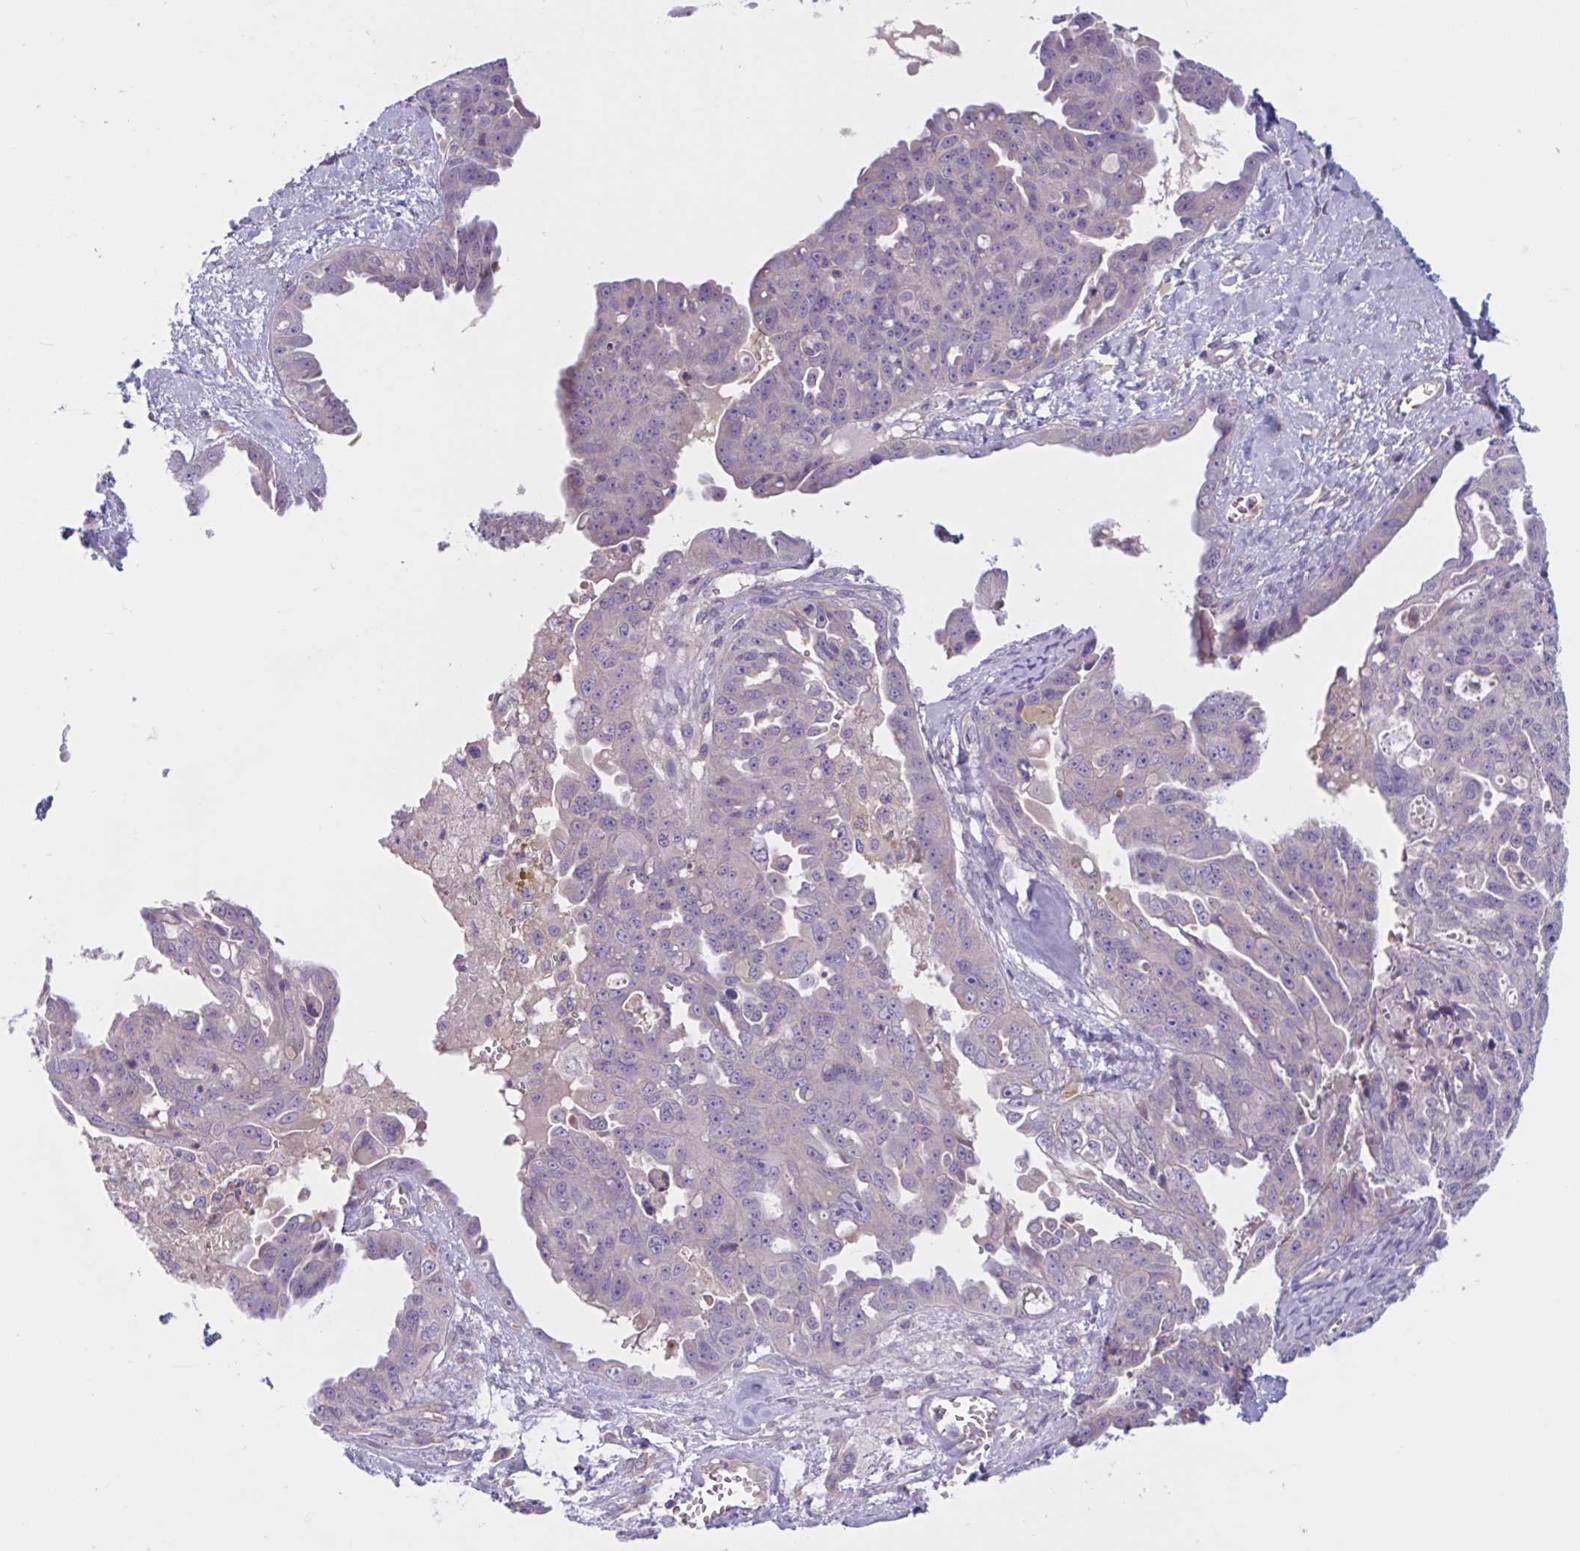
{"staining": {"intensity": "negative", "quantity": "none", "location": "none"}, "tissue": "ovarian cancer", "cell_type": "Tumor cells", "image_type": "cancer", "snomed": [{"axis": "morphology", "description": "Carcinoma, endometroid"}, {"axis": "topography", "description": "Ovary"}], "caption": "Endometroid carcinoma (ovarian) stained for a protein using immunohistochemistry demonstrates no expression tumor cells.", "gene": "WNT9B", "patient": {"sex": "female", "age": 70}}